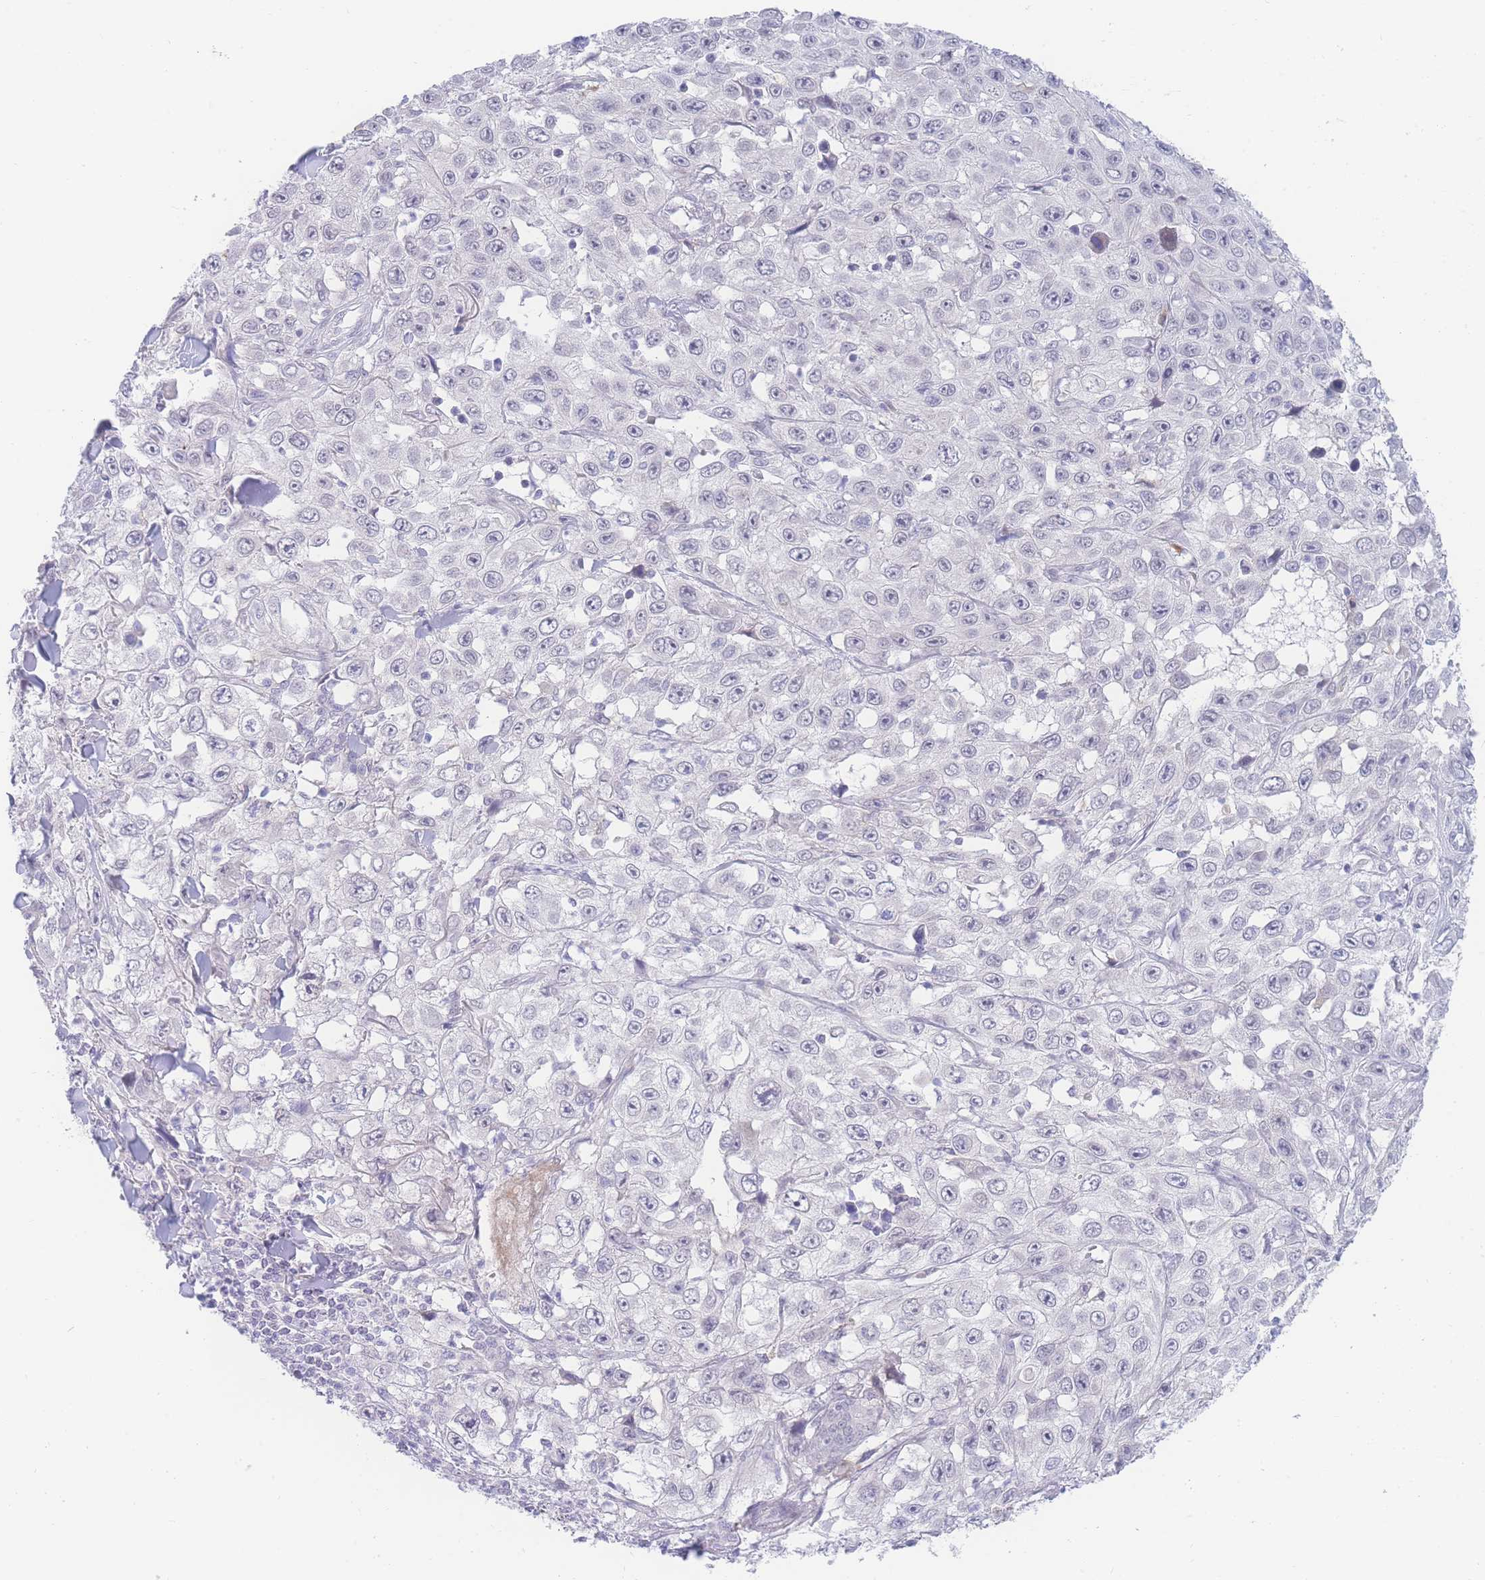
{"staining": {"intensity": "negative", "quantity": "none", "location": "none"}, "tissue": "skin cancer", "cell_type": "Tumor cells", "image_type": "cancer", "snomed": [{"axis": "morphology", "description": "Squamous cell carcinoma, NOS"}, {"axis": "topography", "description": "Skin"}], "caption": "This is an immunohistochemistry (IHC) micrograph of human skin cancer. There is no positivity in tumor cells.", "gene": "PRSS22", "patient": {"sex": "male", "age": 82}}